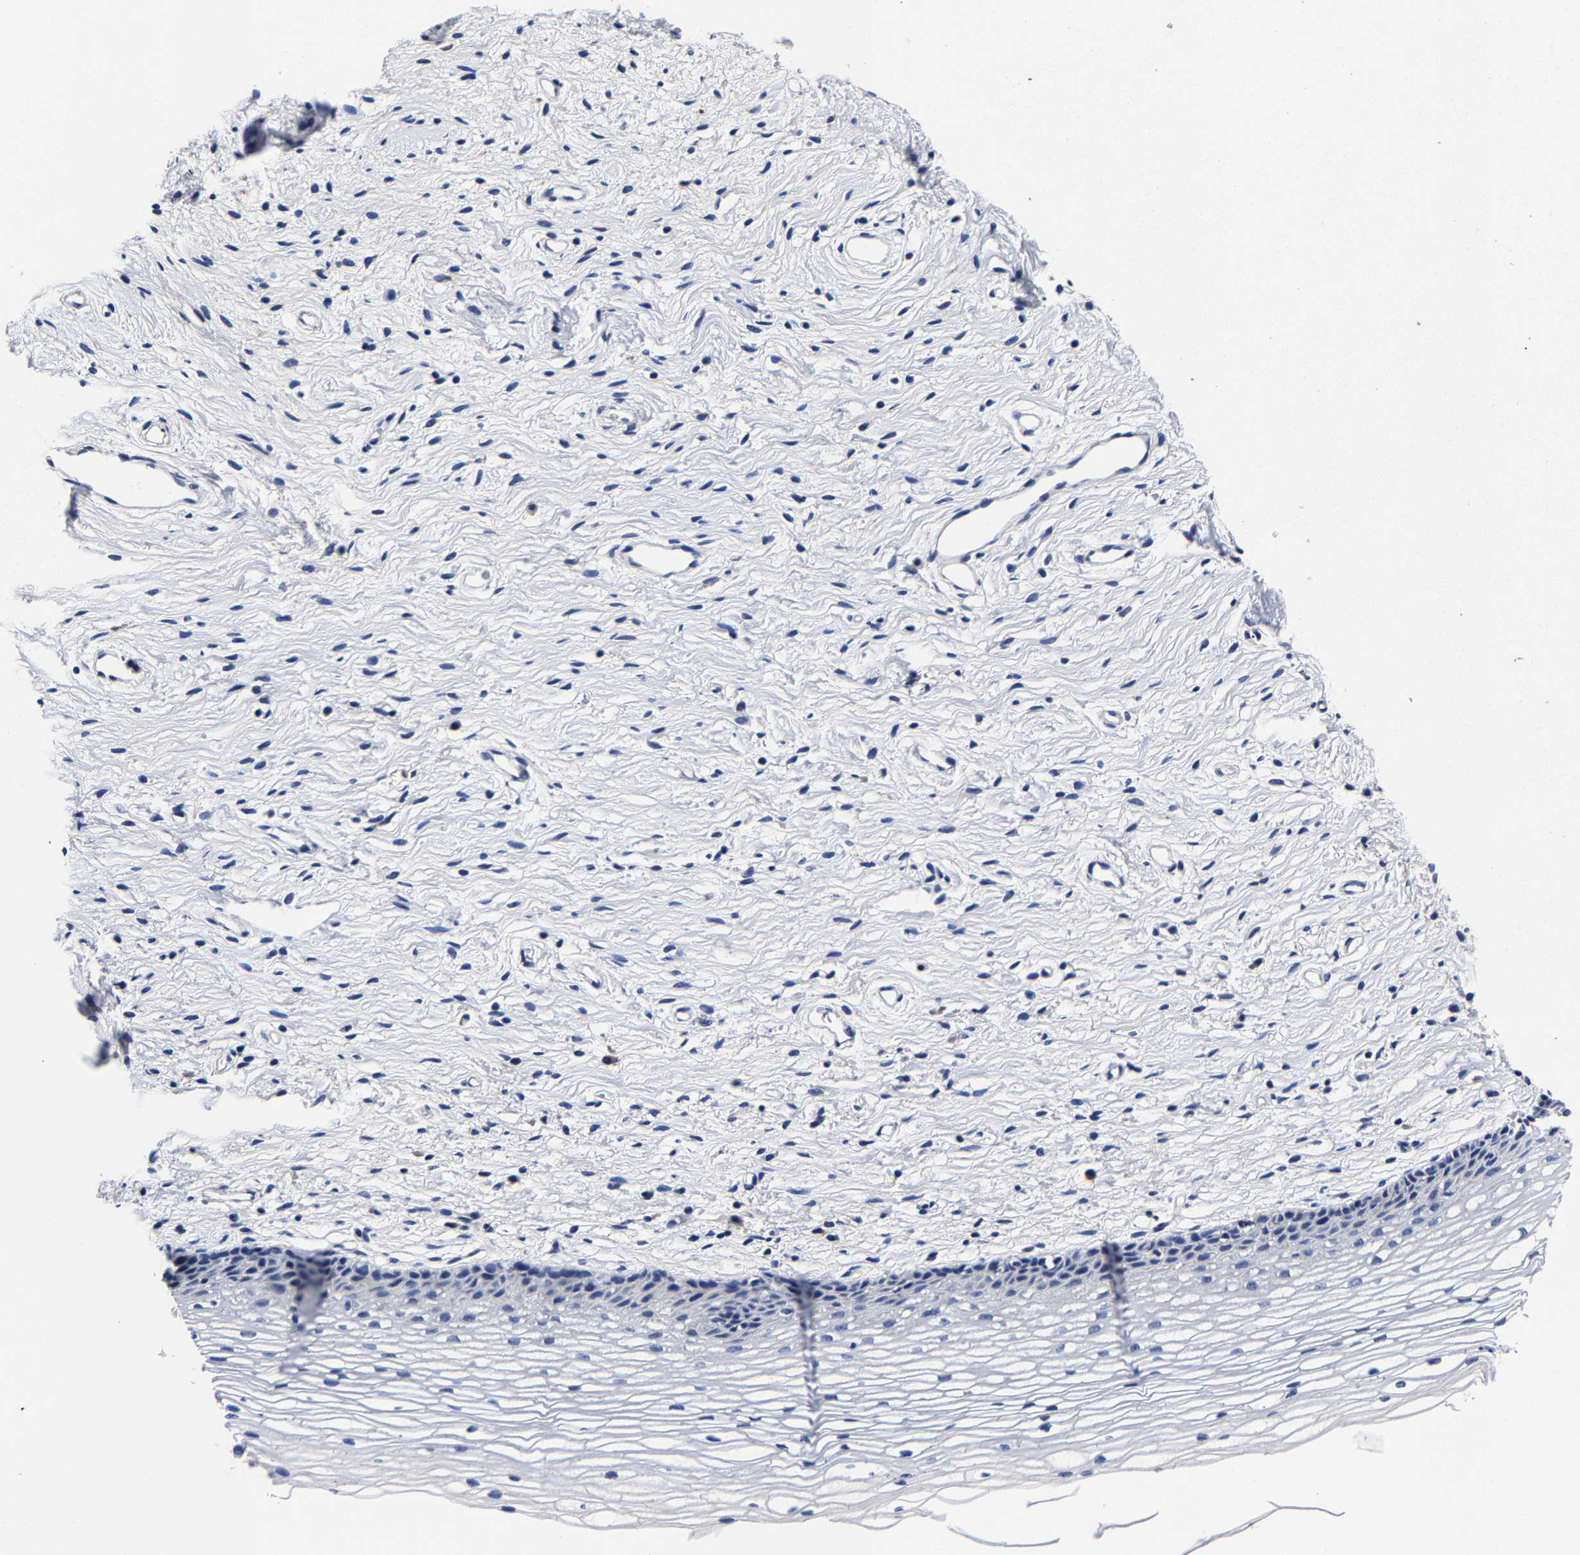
{"staining": {"intensity": "negative", "quantity": "none", "location": "none"}, "tissue": "cervix", "cell_type": "Glandular cells", "image_type": "normal", "snomed": [{"axis": "morphology", "description": "Normal tissue, NOS"}, {"axis": "topography", "description": "Cervix"}], "caption": "Immunohistochemistry micrograph of normal cervix: cervix stained with DAB (3,3'-diaminobenzidine) reveals no significant protein positivity in glandular cells. The staining is performed using DAB (3,3'-diaminobenzidine) brown chromogen with nuclei counter-stained in using hematoxylin.", "gene": "AKAP4", "patient": {"sex": "female", "age": 77}}